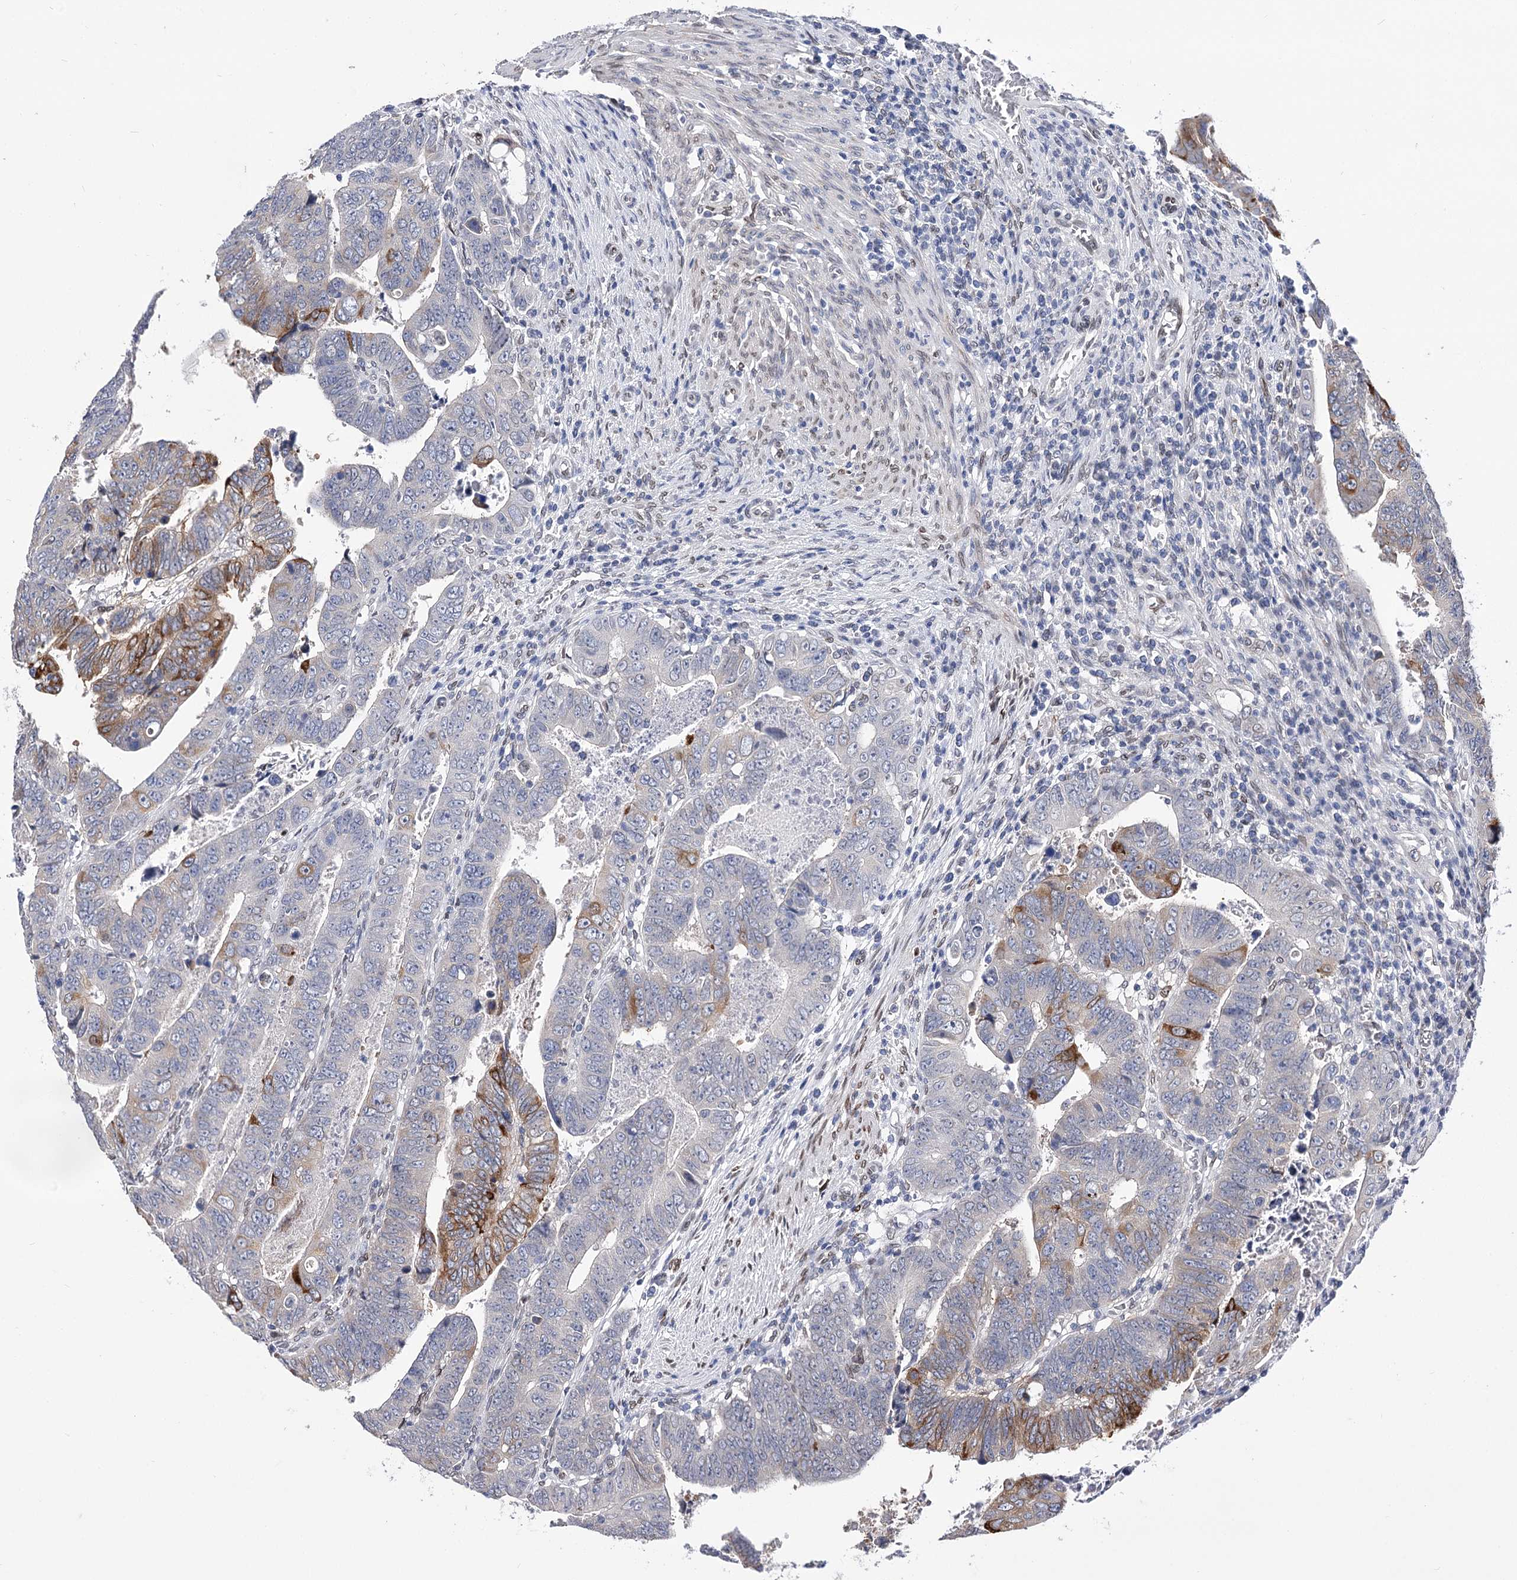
{"staining": {"intensity": "moderate", "quantity": "<25%", "location": "cytoplasmic/membranous"}, "tissue": "colorectal cancer", "cell_type": "Tumor cells", "image_type": "cancer", "snomed": [{"axis": "morphology", "description": "Normal tissue, NOS"}, {"axis": "morphology", "description": "Adenocarcinoma, NOS"}, {"axis": "topography", "description": "Rectum"}], "caption": "Moderate cytoplasmic/membranous protein positivity is seen in approximately <25% of tumor cells in colorectal cancer. The protein is stained brown, and the nuclei are stained in blue (DAB (3,3'-diaminobenzidine) IHC with brightfield microscopy, high magnification).", "gene": "TMEM201", "patient": {"sex": "female", "age": 65}}